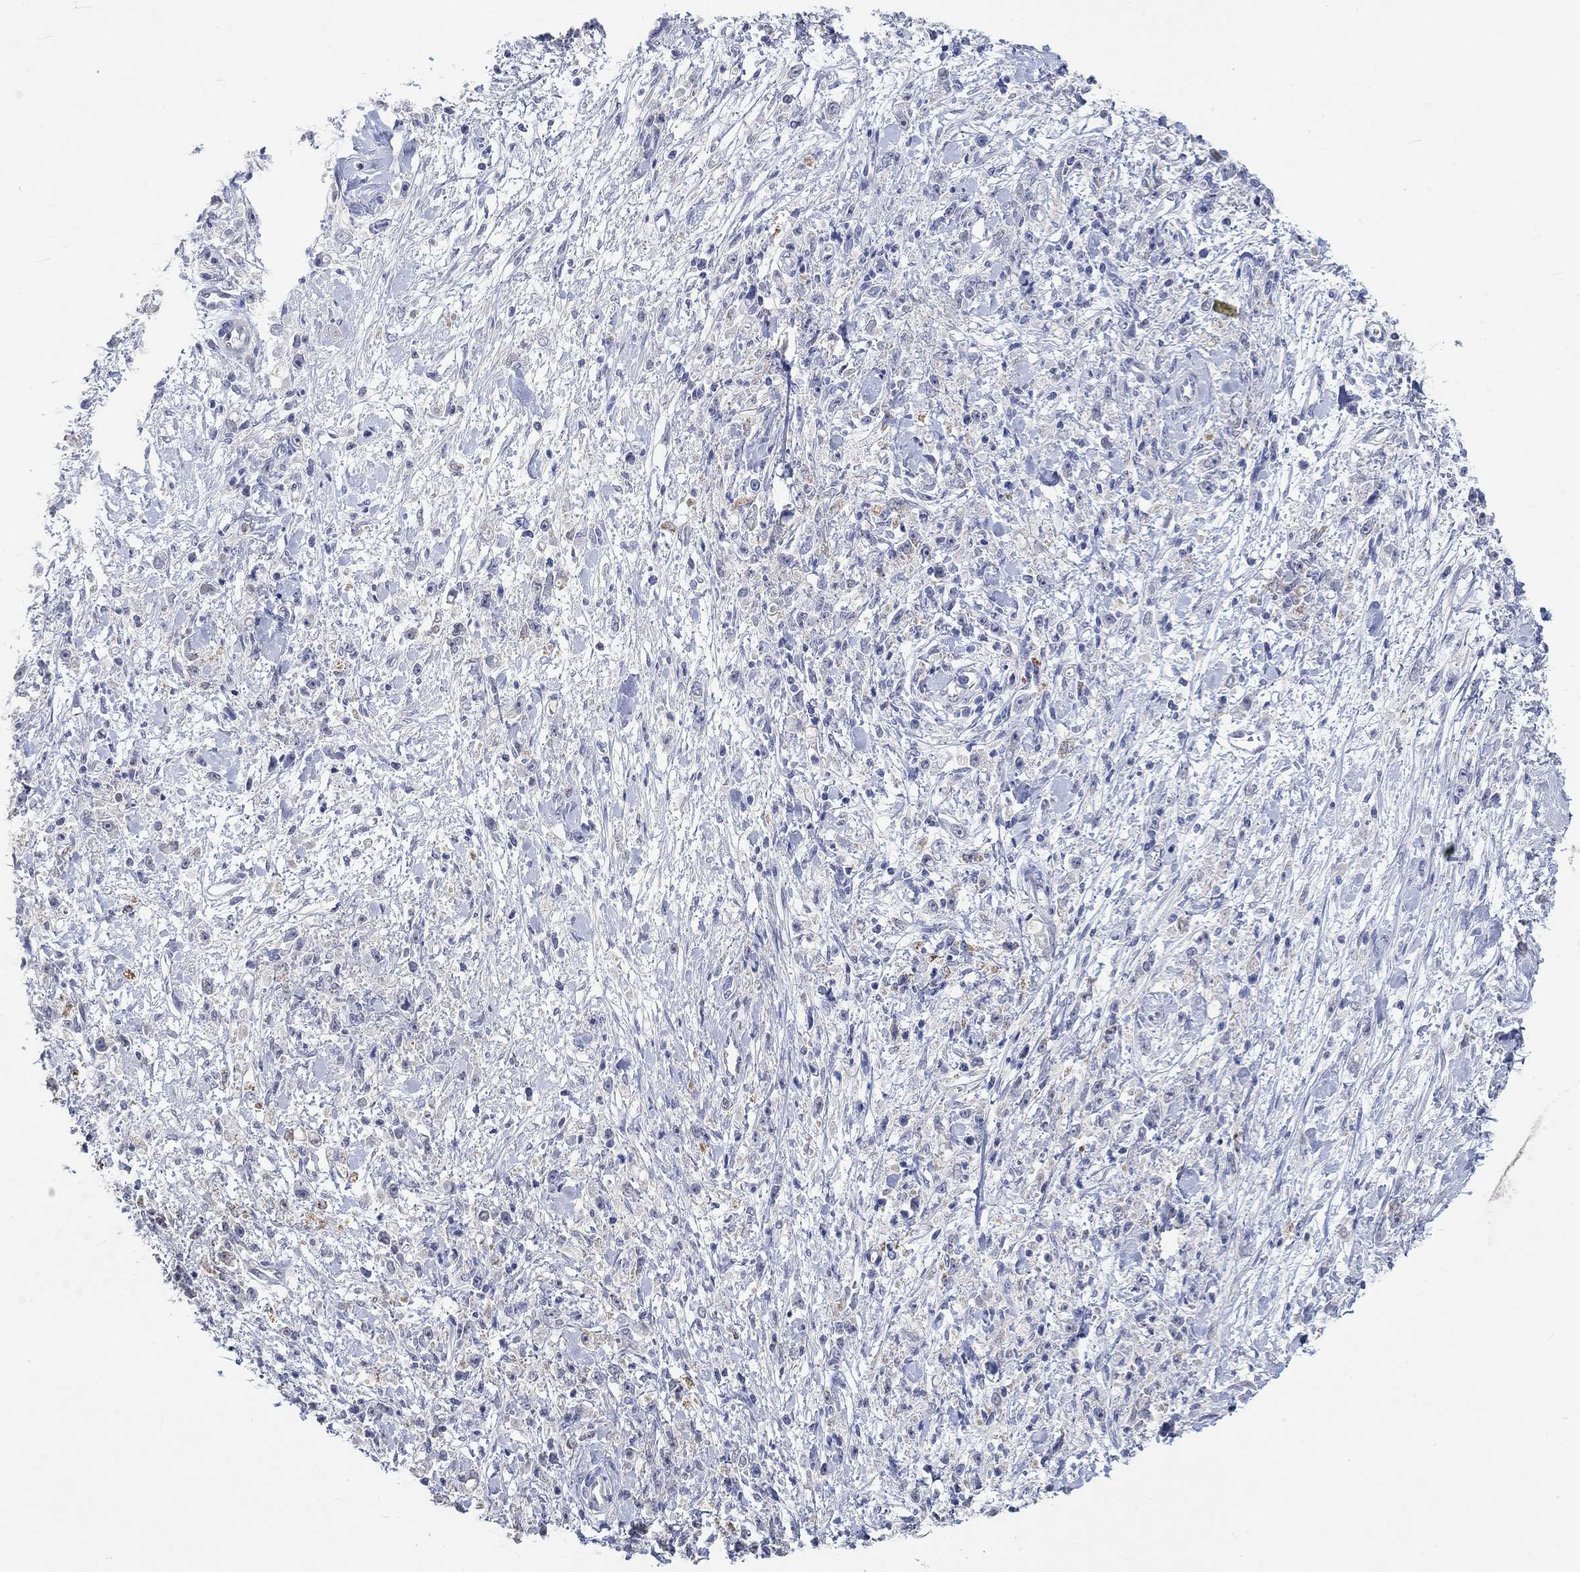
{"staining": {"intensity": "negative", "quantity": "none", "location": "none"}, "tissue": "stomach cancer", "cell_type": "Tumor cells", "image_type": "cancer", "snomed": [{"axis": "morphology", "description": "Adenocarcinoma, NOS"}, {"axis": "topography", "description": "Stomach"}], "caption": "Stomach cancer (adenocarcinoma) was stained to show a protein in brown. There is no significant staining in tumor cells.", "gene": "PNMA5", "patient": {"sex": "female", "age": 59}}